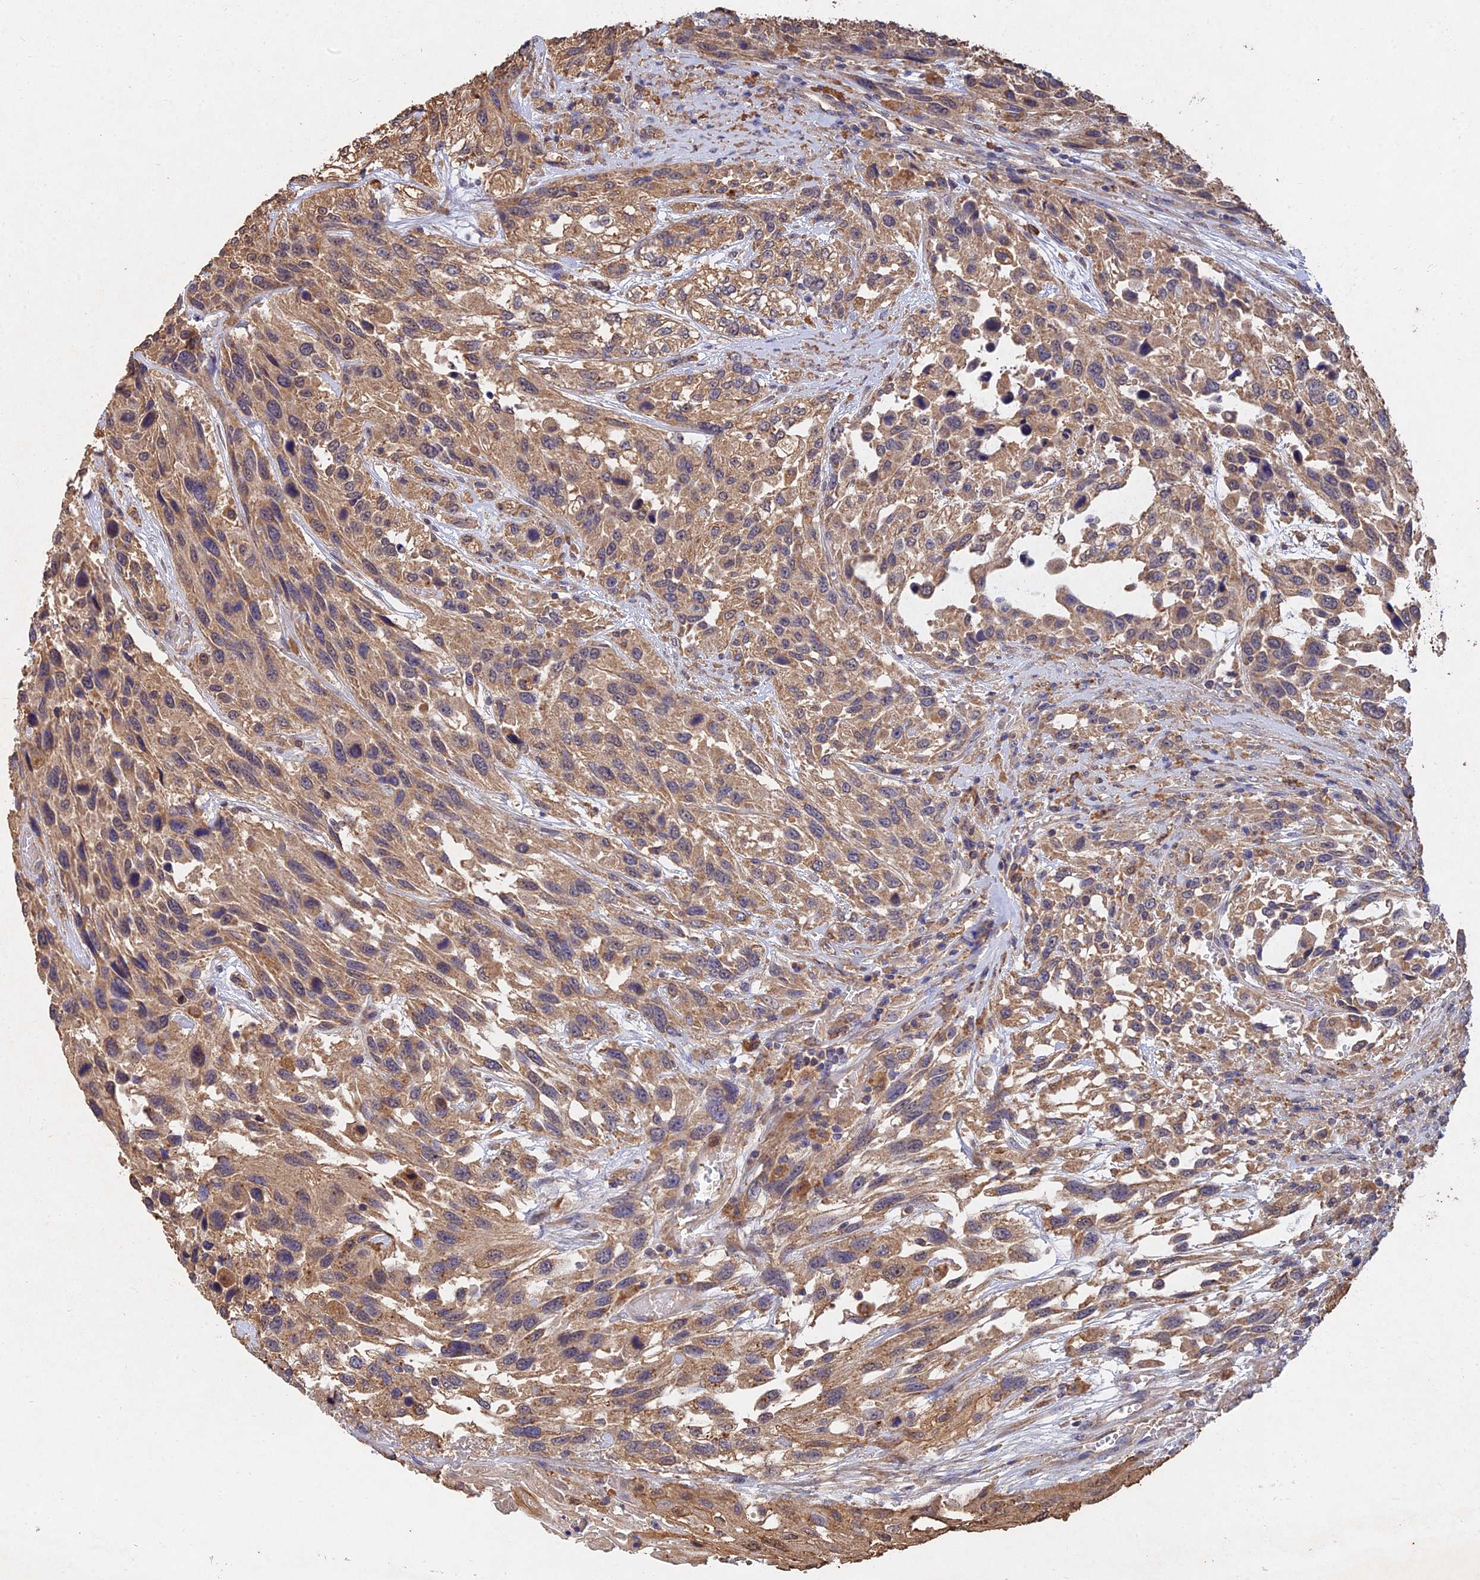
{"staining": {"intensity": "moderate", "quantity": ">75%", "location": "cytoplasmic/membranous"}, "tissue": "urothelial cancer", "cell_type": "Tumor cells", "image_type": "cancer", "snomed": [{"axis": "morphology", "description": "Urothelial carcinoma, High grade"}, {"axis": "topography", "description": "Urinary bladder"}], "caption": "Brown immunohistochemical staining in human urothelial carcinoma (high-grade) shows moderate cytoplasmic/membranous positivity in approximately >75% of tumor cells.", "gene": "SLC38A11", "patient": {"sex": "female", "age": 70}}